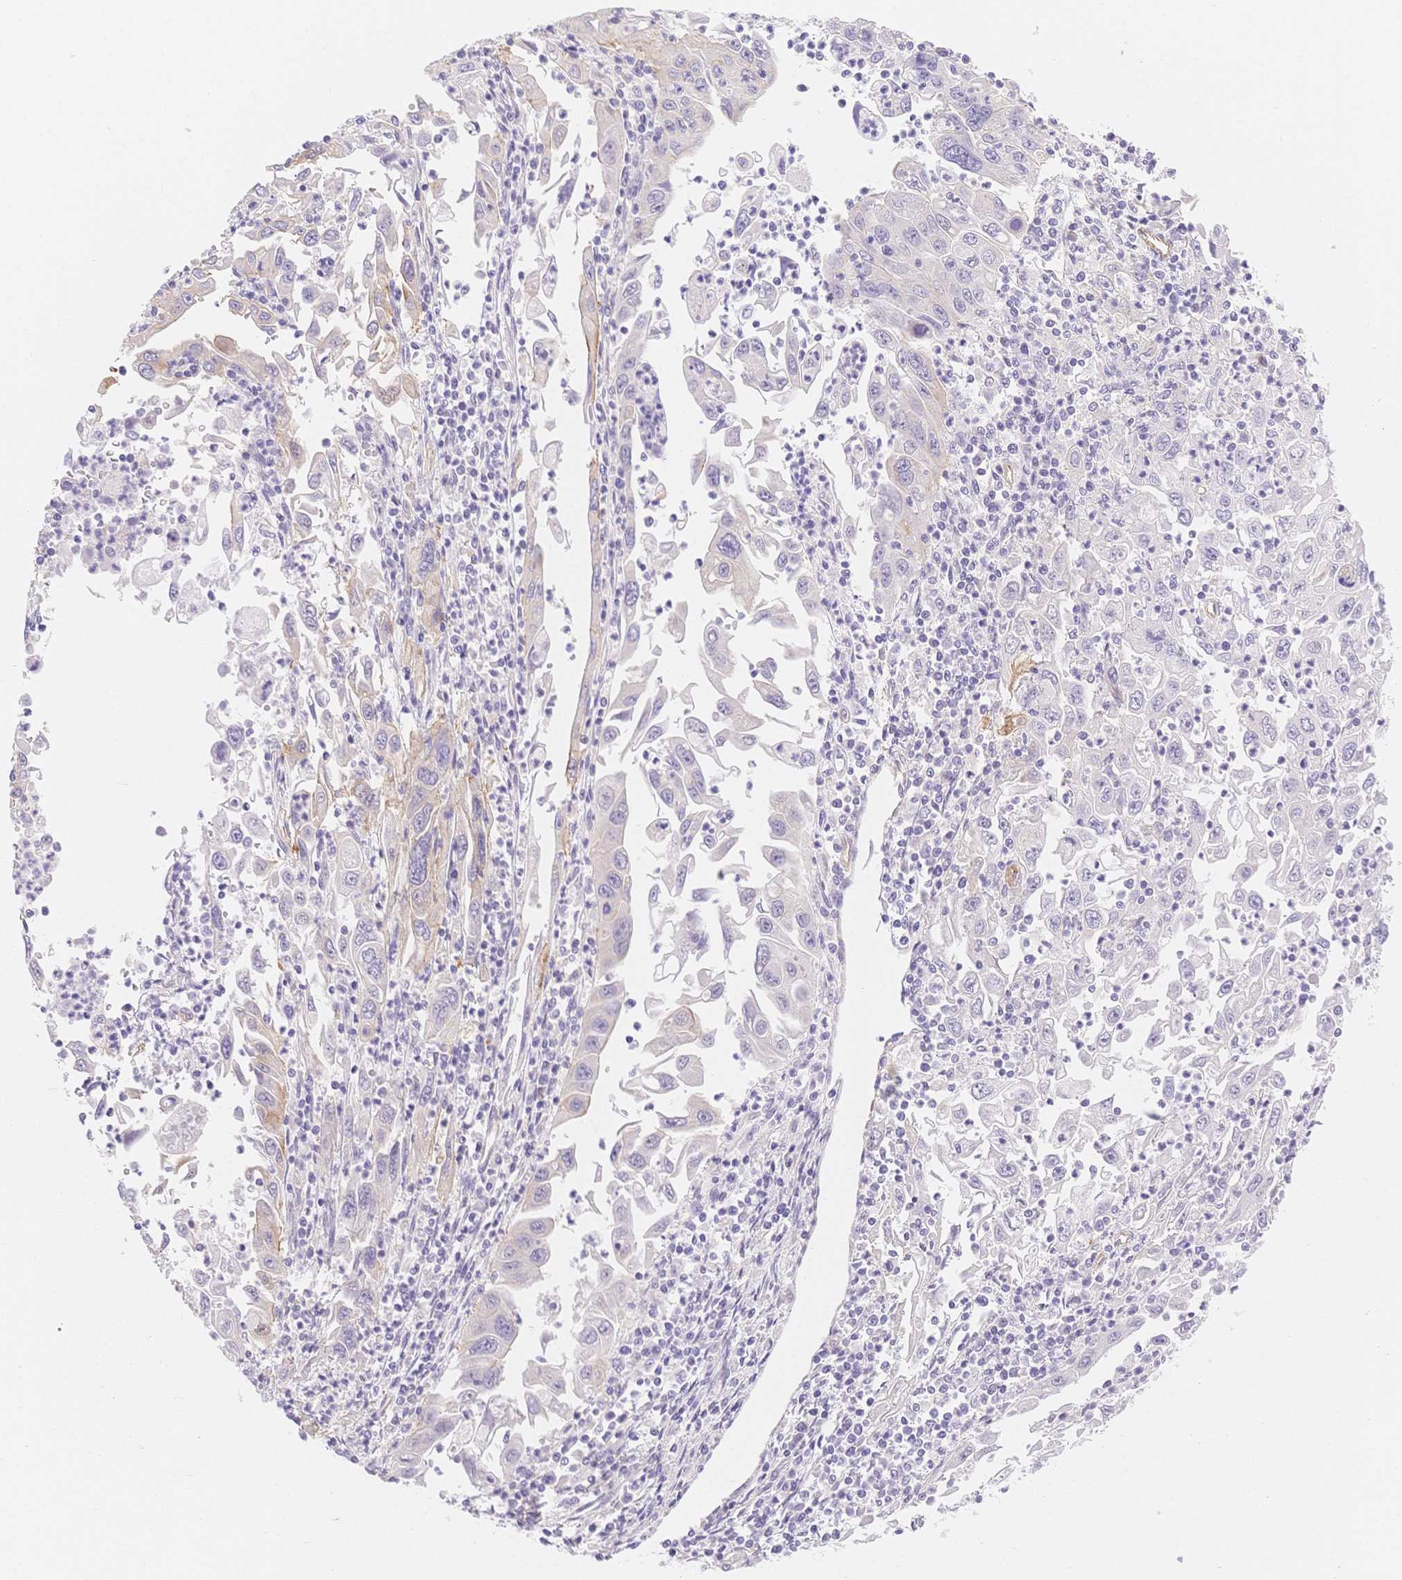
{"staining": {"intensity": "negative", "quantity": "none", "location": "none"}, "tissue": "endometrial cancer", "cell_type": "Tumor cells", "image_type": "cancer", "snomed": [{"axis": "morphology", "description": "Adenocarcinoma, NOS"}, {"axis": "topography", "description": "Uterus"}], "caption": "Immunohistochemistry micrograph of endometrial adenocarcinoma stained for a protein (brown), which displays no expression in tumor cells.", "gene": "CSN1S1", "patient": {"sex": "female", "age": 62}}